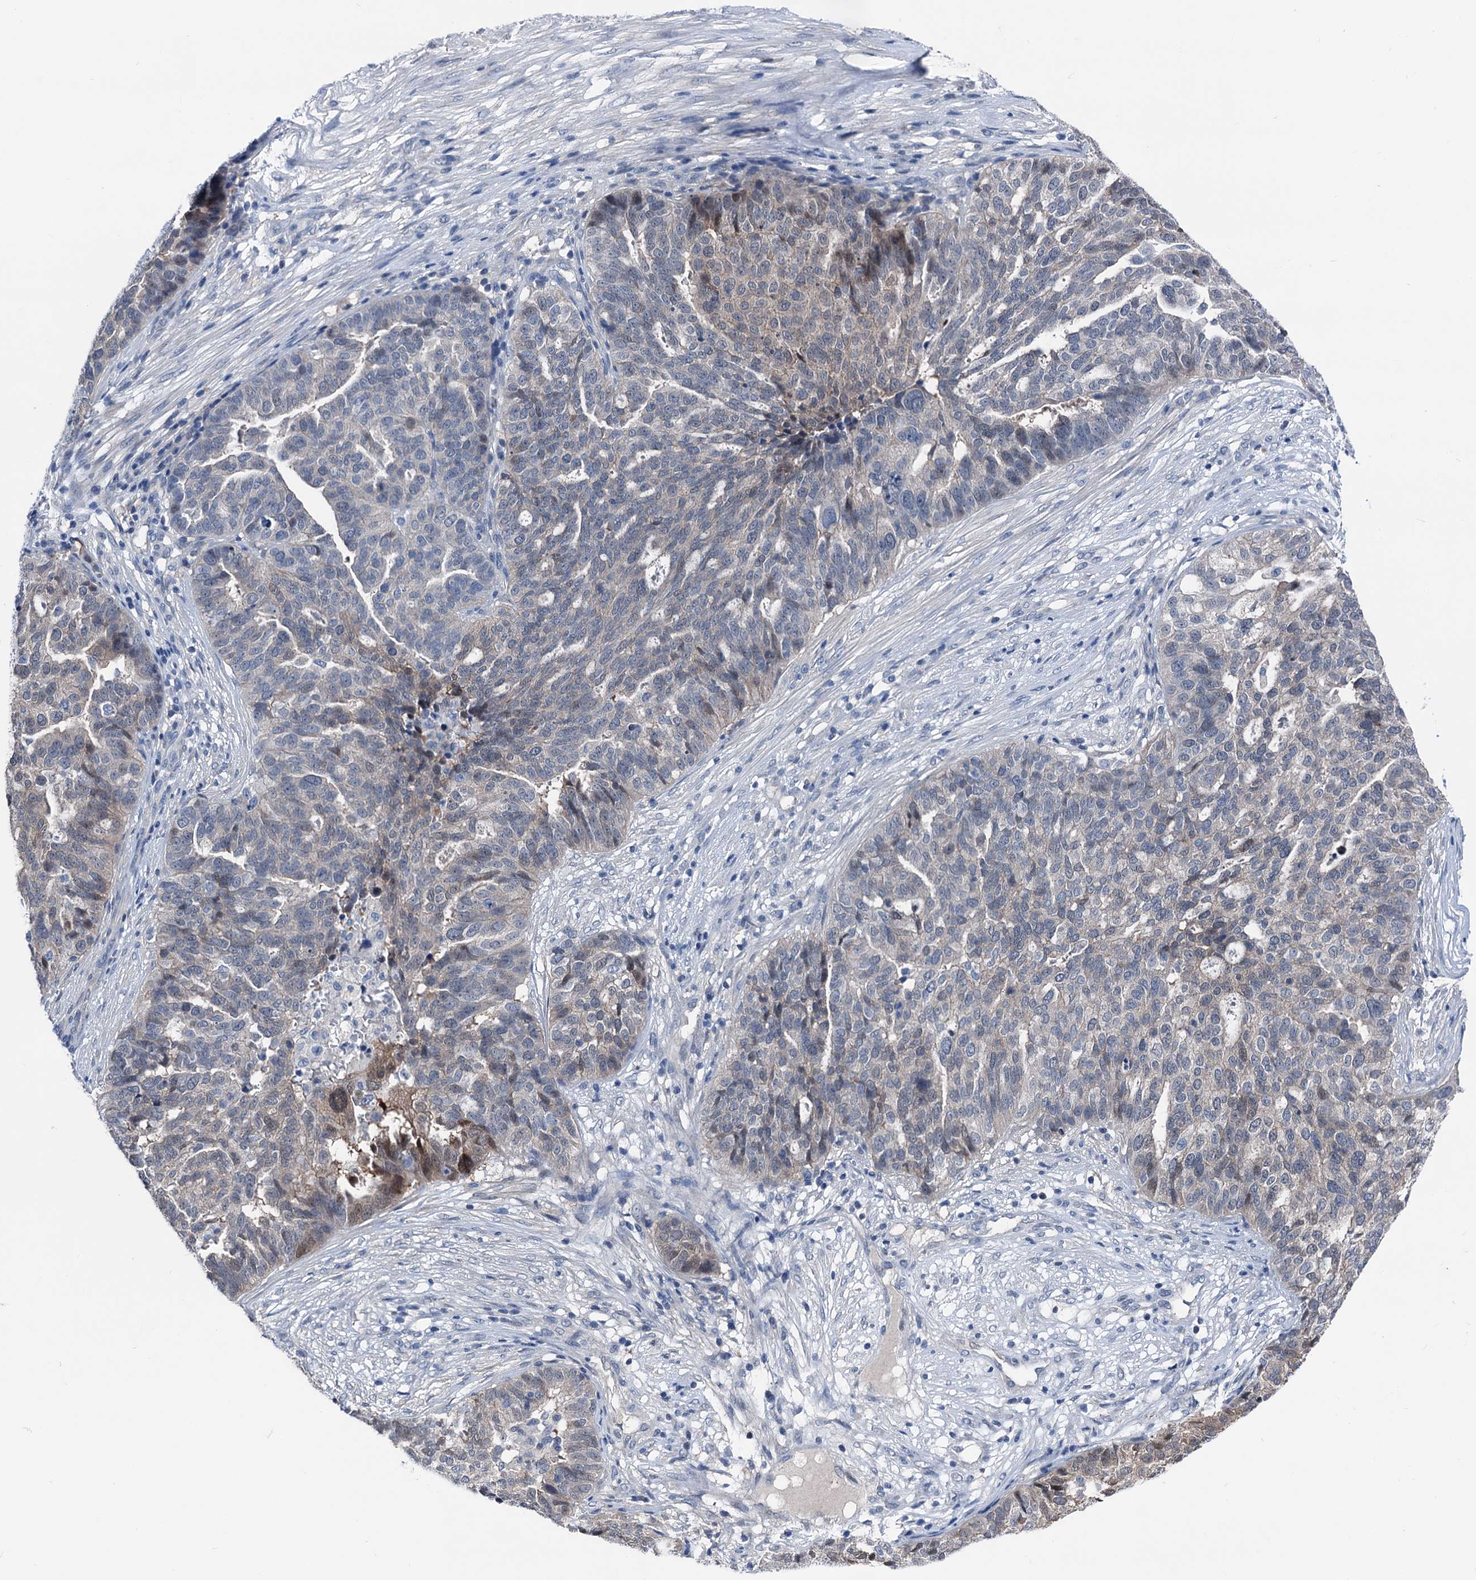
{"staining": {"intensity": "weak", "quantity": "<25%", "location": "cytoplasmic/membranous,nuclear"}, "tissue": "ovarian cancer", "cell_type": "Tumor cells", "image_type": "cancer", "snomed": [{"axis": "morphology", "description": "Cystadenocarcinoma, serous, NOS"}, {"axis": "topography", "description": "Ovary"}], "caption": "Immunohistochemistry (IHC) photomicrograph of neoplastic tissue: human ovarian serous cystadenocarcinoma stained with DAB (3,3'-diaminobenzidine) shows no significant protein positivity in tumor cells.", "gene": "GLO1", "patient": {"sex": "female", "age": 59}}